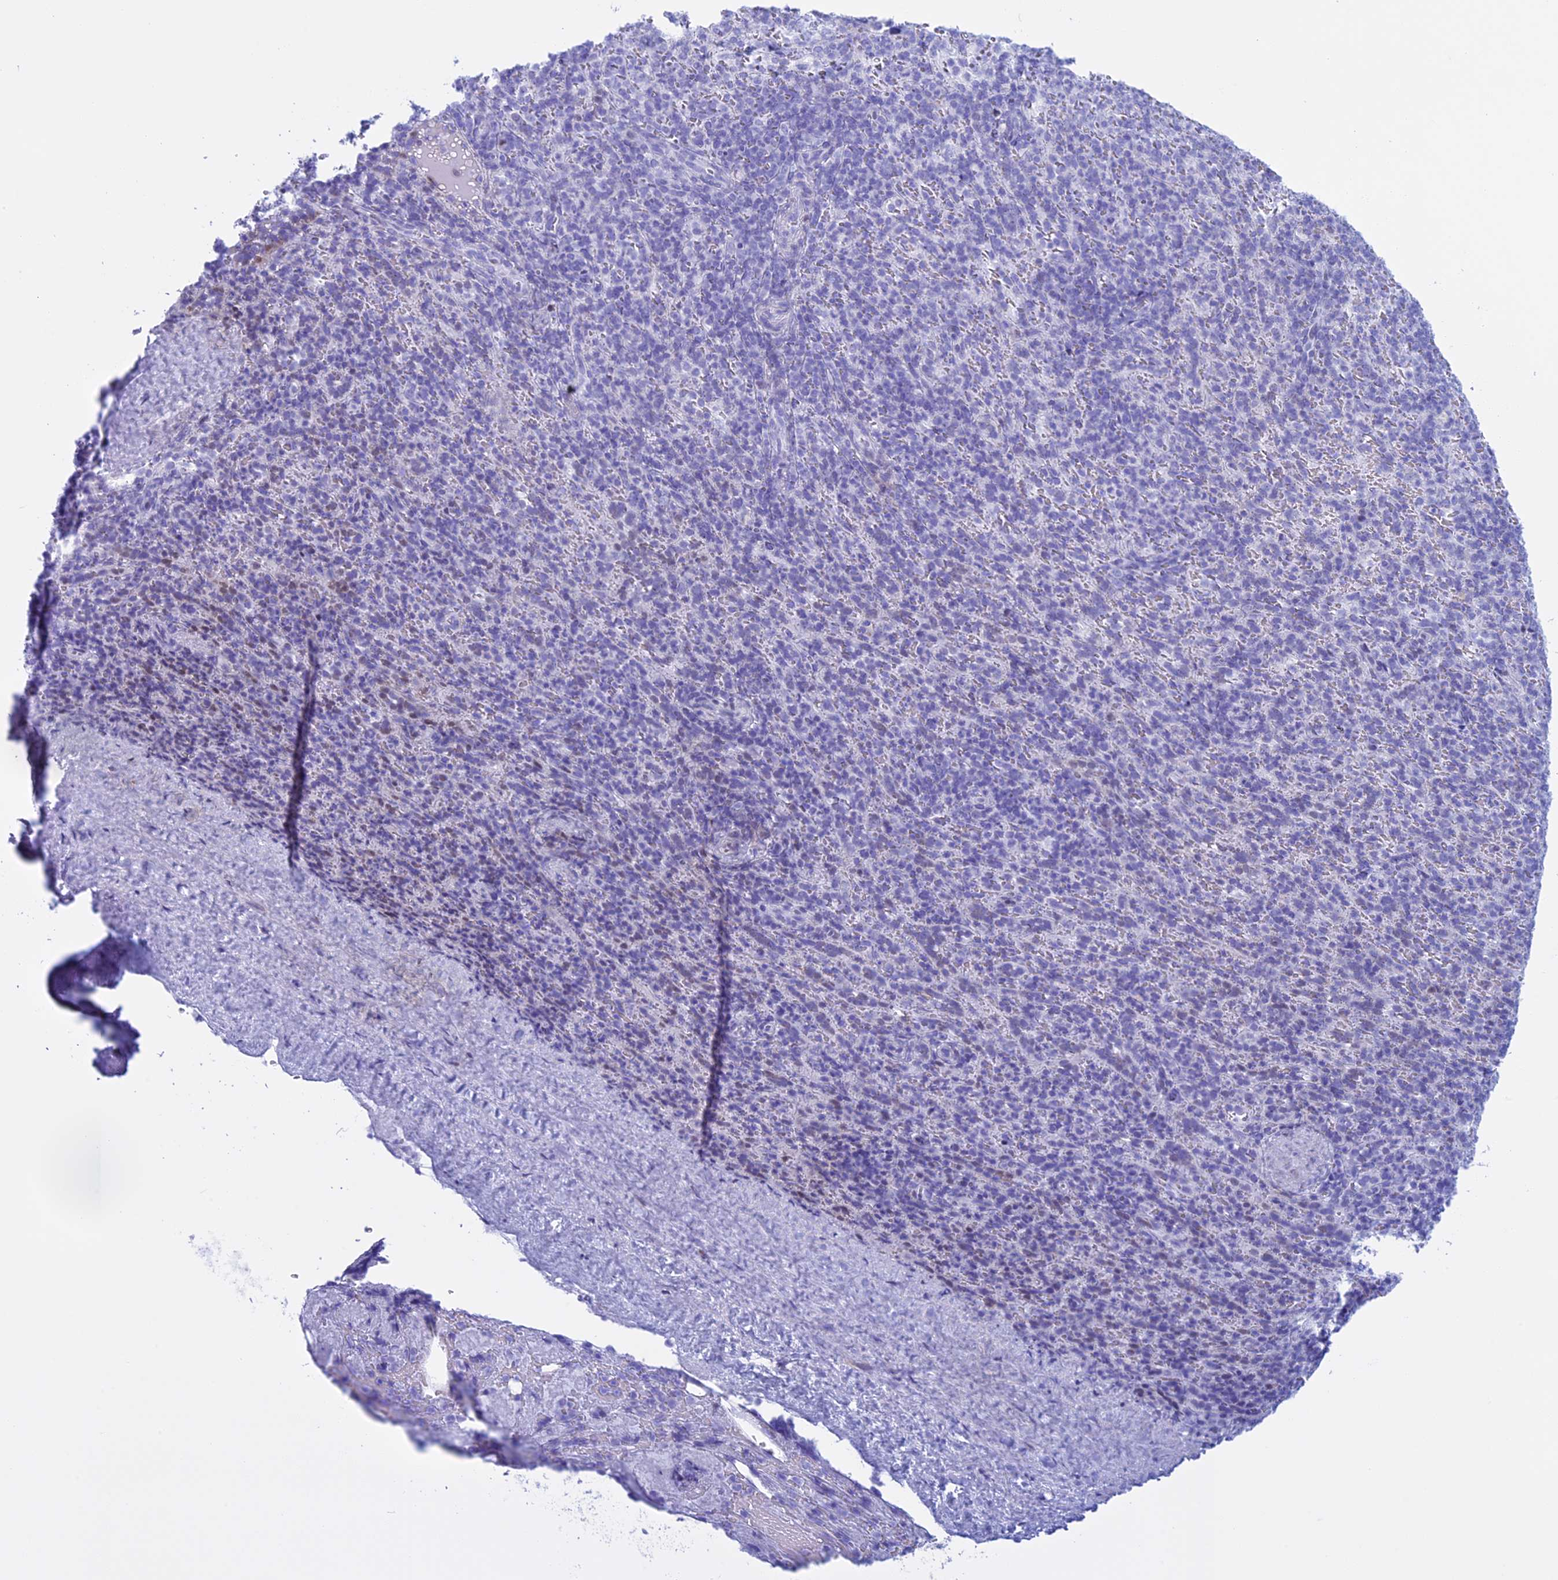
{"staining": {"intensity": "negative", "quantity": "none", "location": "none"}, "tissue": "spleen", "cell_type": "Cells in red pulp", "image_type": "normal", "snomed": [{"axis": "morphology", "description": "Normal tissue, NOS"}, {"axis": "topography", "description": "Spleen"}], "caption": "Spleen was stained to show a protein in brown. There is no significant positivity in cells in red pulp. (Brightfield microscopy of DAB IHC at high magnification).", "gene": "KCTD21", "patient": {"sex": "female", "age": 21}}